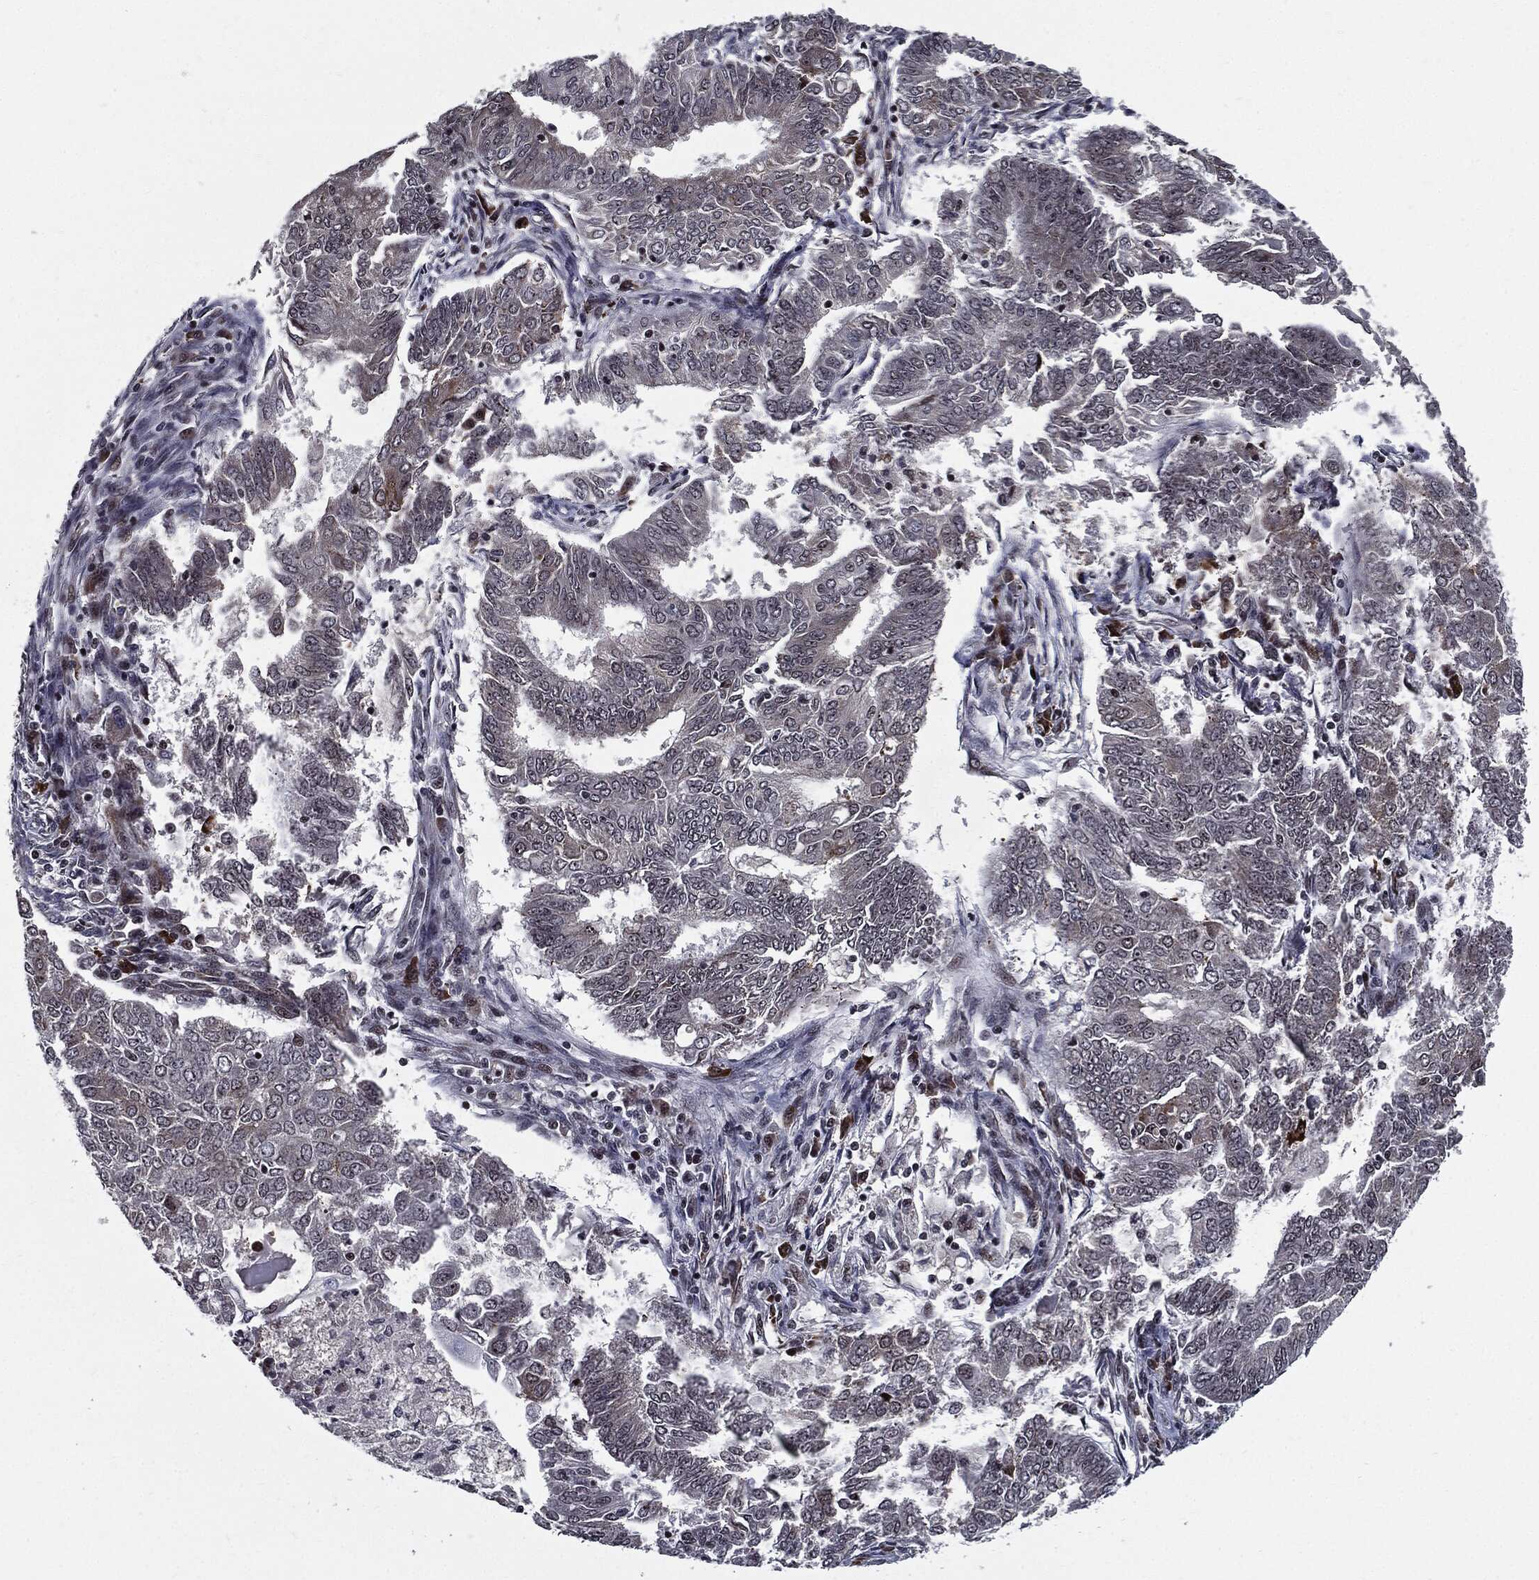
{"staining": {"intensity": "negative", "quantity": "none", "location": "none"}, "tissue": "endometrial cancer", "cell_type": "Tumor cells", "image_type": "cancer", "snomed": [{"axis": "morphology", "description": "Adenocarcinoma, NOS"}, {"axis": "topography", "description": "Endometrium"}], "caption": "Immunohistochemistry of human endometrial cancer (adenocarcinoma) shows no expression in tumor cells.", "gene": "ZFP91", "patient": {"sex": "female", "age": 62}}